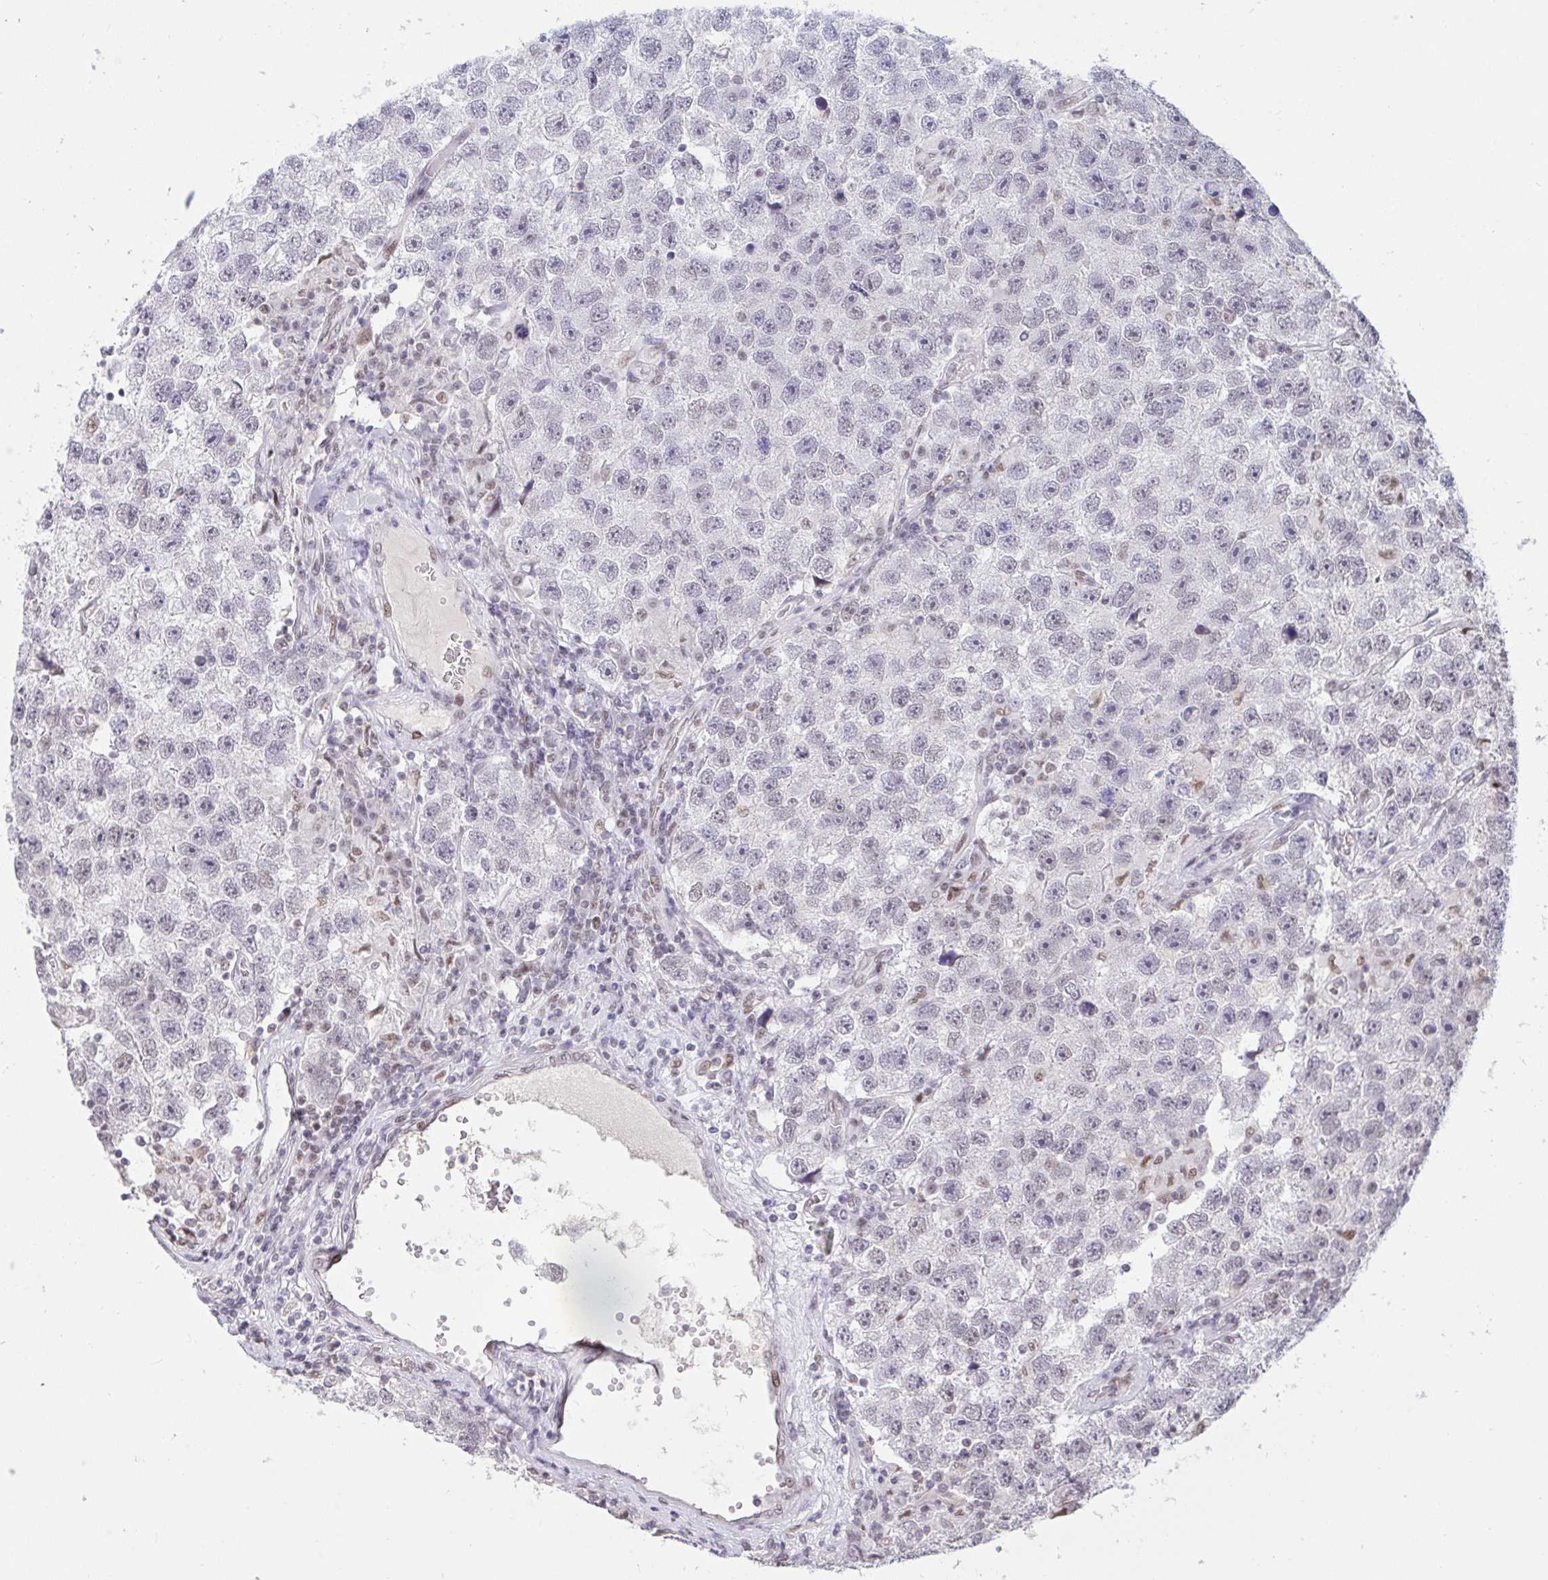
{"staining": {"intensity": "negative", "quantity": "none", "location": "none"}, "tissue": "testis cancer", "cell_type": "Tumor cells", "image_type": "cancer", "snomed": [{"axis": "morphology", "description": "Seminoma, NOS"}, {"axis": "topography", "description": "Testis"}], "caption": "Human testis cancer stained for a protein using immunohistochemistry (IHC) demonstrates no expression in tumor cells.", "gene": "CBFA2T2", "patient": {"sex": "male", "age": 26}}